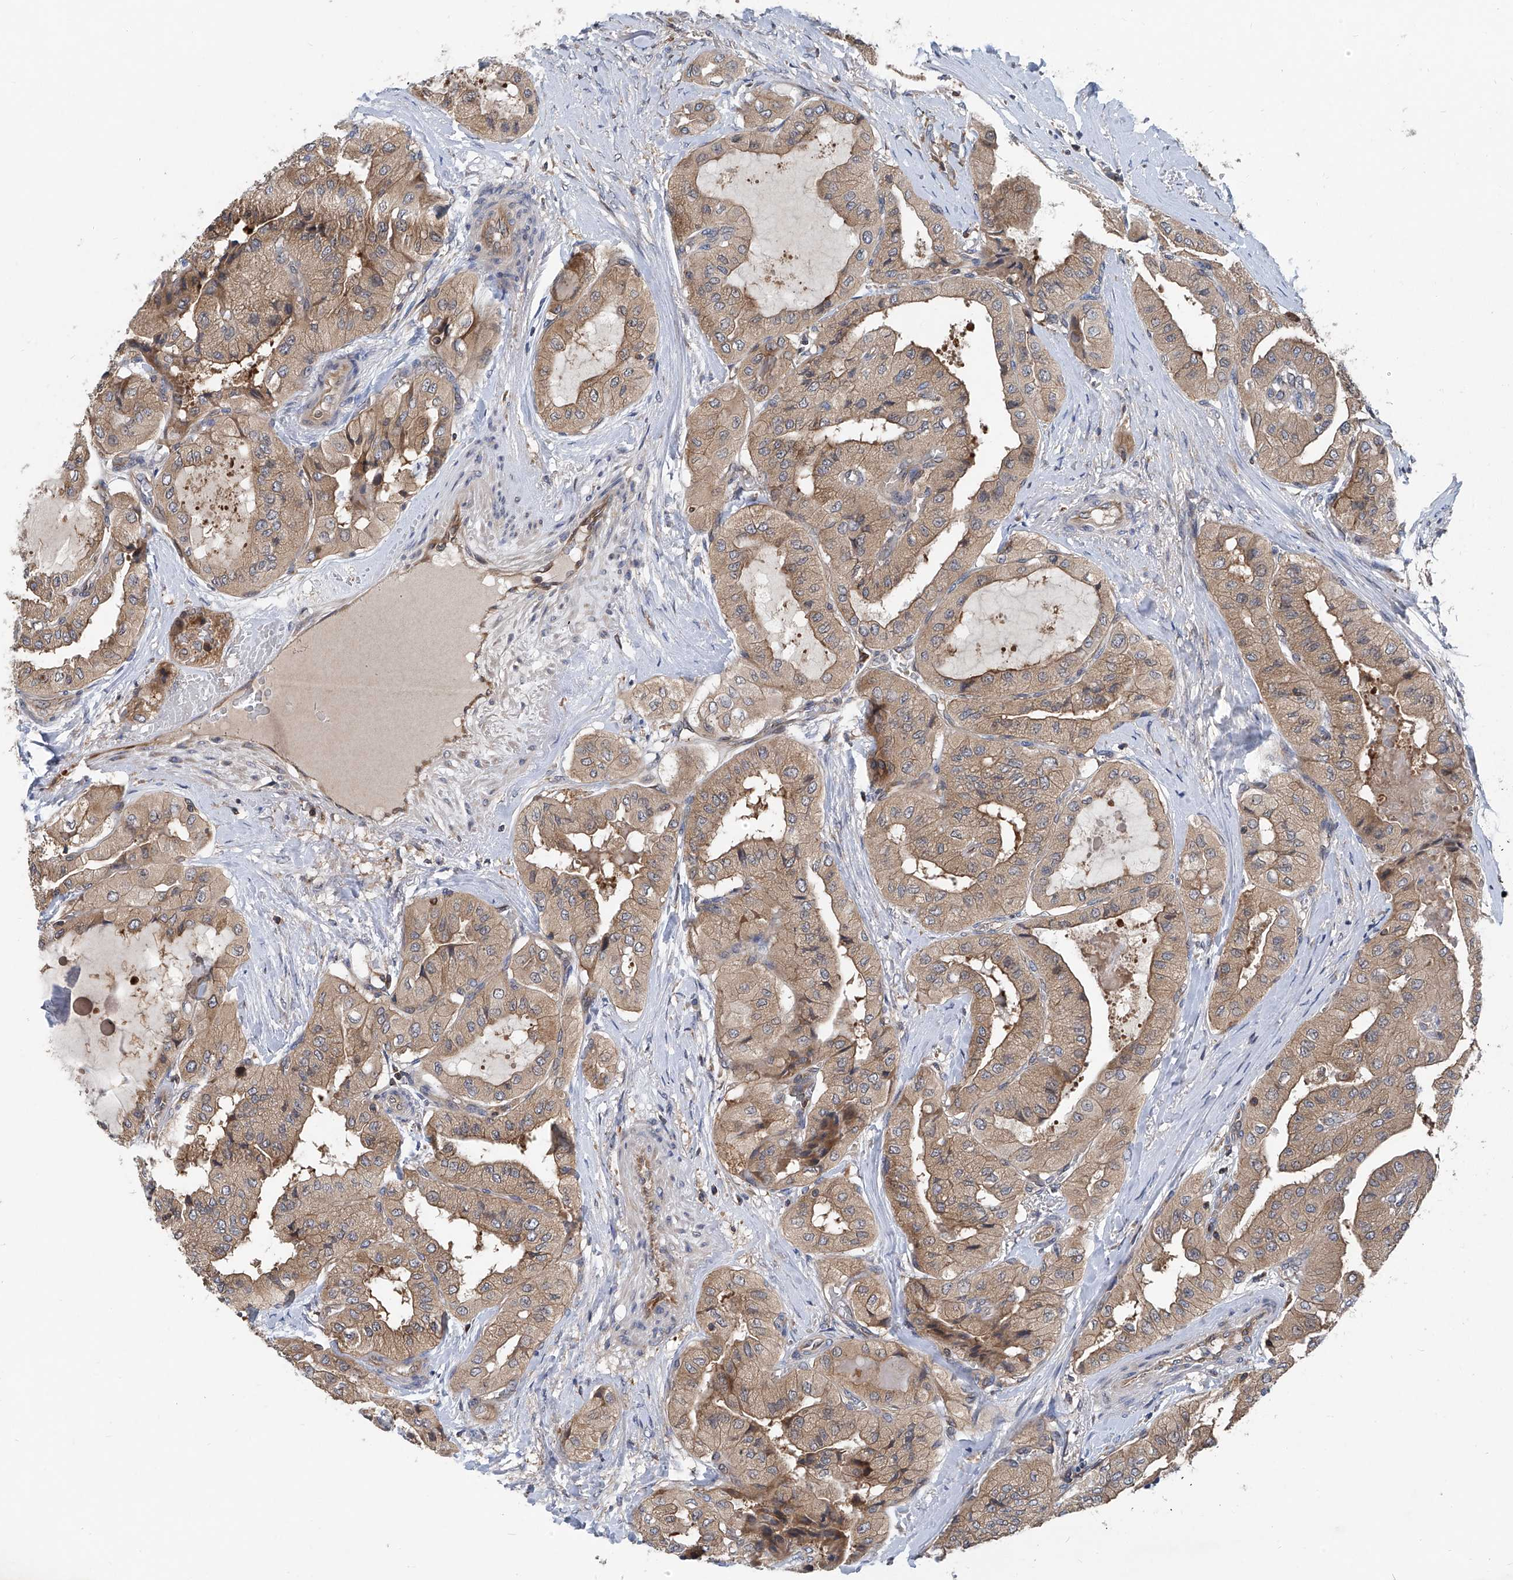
{"staining": {"intensity": "moderate", "quantity": ">75%", "location": "cytoplasmic/membranous"}, "tissue": "thyroid cancer", "cell_type": "Tumor cells", "image_type": "cancer", "snomed": [{"axis": "morphology", "description": "Papillary adenocarcinoma, NOS"}, {"axis": "topography", "description": "Thyroid gland"}], "caption": "The photomicrograph shows immunohistochemical staining of thyroid papillary adenocarcinoma. There is moderate cytoplasmic/membranous staining is identified in approximately >75% of tumor cells. (DAB = brown stain, brightfield microscopy at high magnification).", "gene": "TRIM38", "patient": {"sex": "female", "age": 59}}